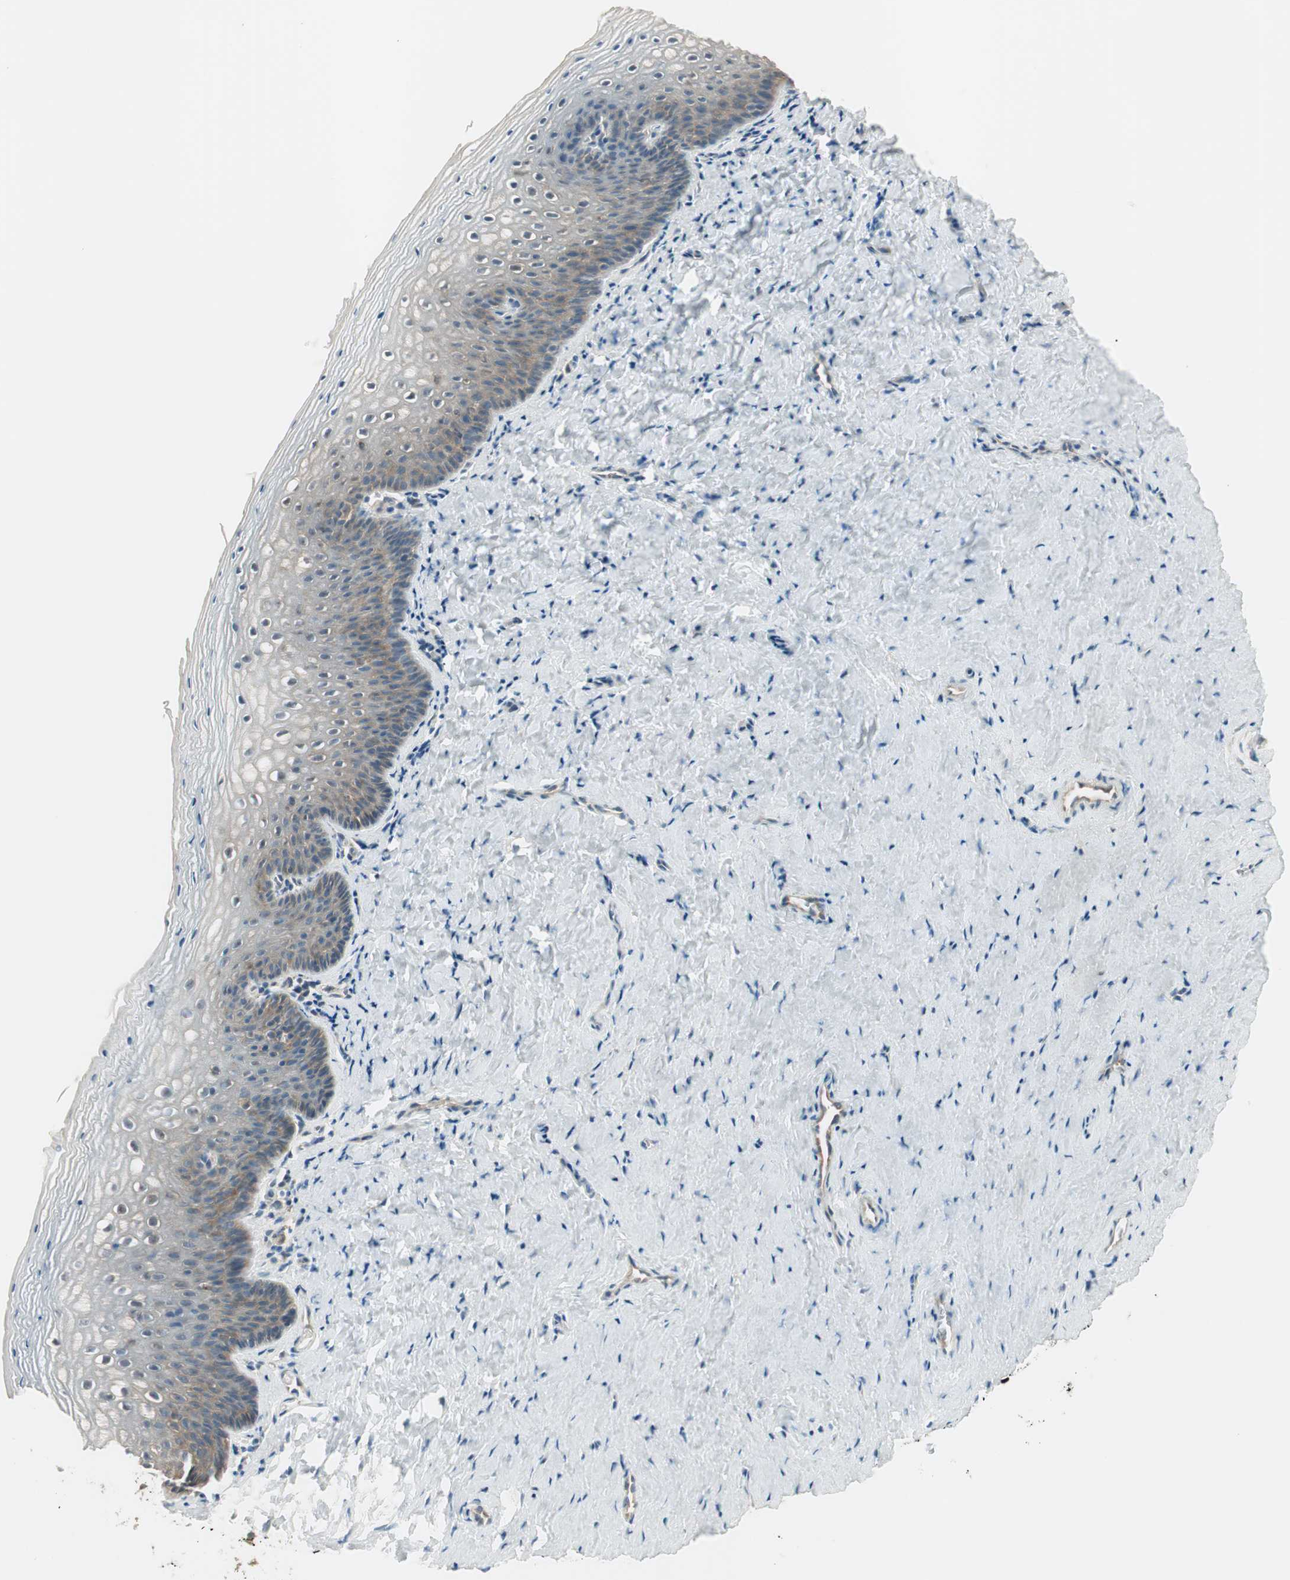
{"staining": {"intensity": "weak", "quantity": "<25%", "location": "cytoplasmic/membranous"}, "tissue": "vagina", "cell_type": "Squamous epithelial cells", "image_type": "normal", "snomed": [{"axis": "morphology", "description": "Normal tissue, NOS"}, {"axis": "topography", "description": "Vagina"}], "caption": "IHC micrograph of unremarkable vagina: vagina stained with DAB shows no significant protein positivity in squamous epithelial cells.", "gene": "IPO5", "patient": {"sex": "female", "age": 46}}